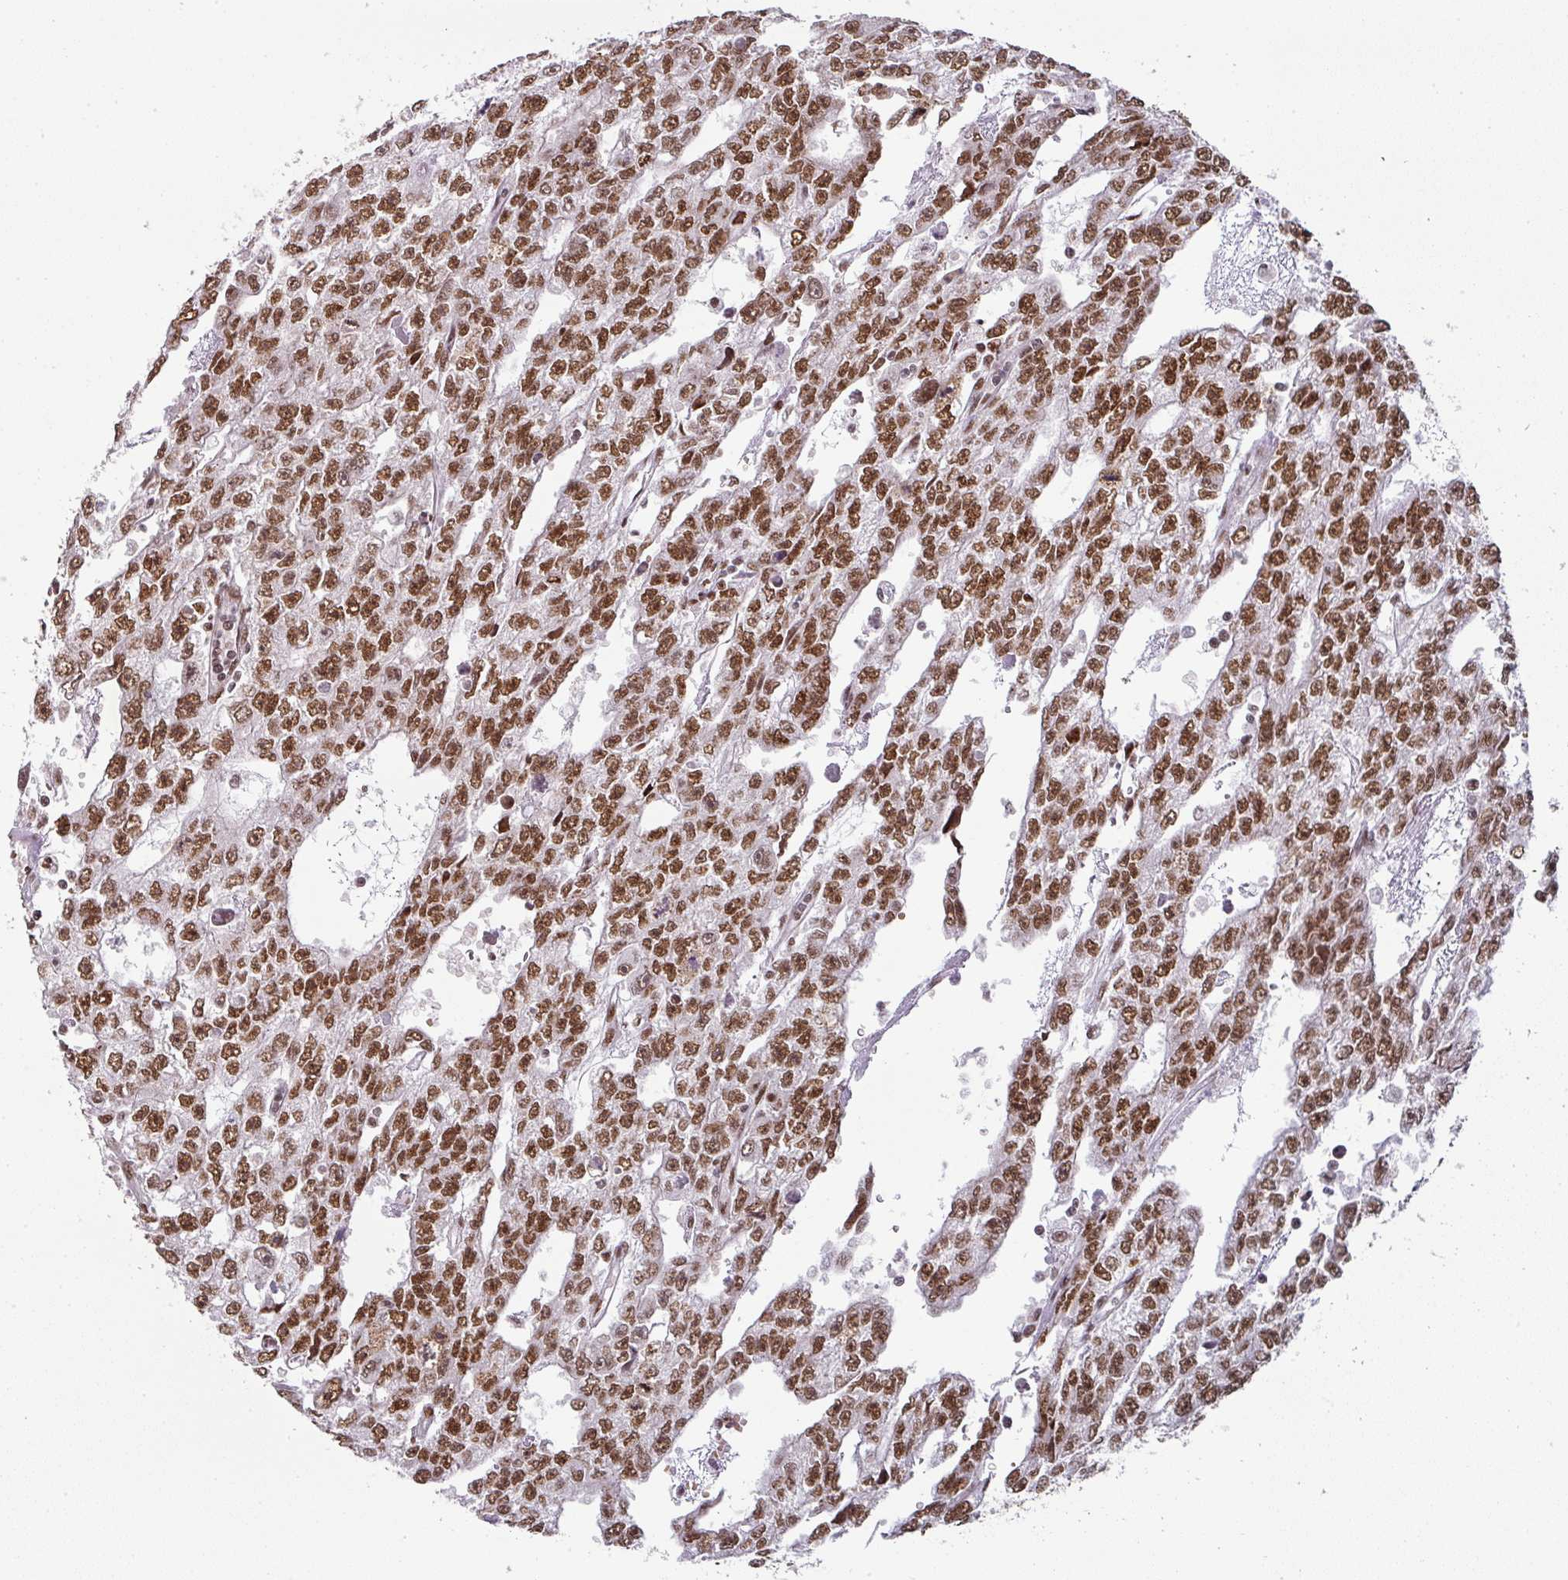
{"staining": {"intensity": "strong", "quantity": ">75%", "location": "nuclear"}, "tissue": "testis cancer", "cell_type": "Tumor cells", "image_type": "cancer", "snomed": [{"axis": "morphology", "description": "Carcinoma, Embryonal, NOS"}, {"axis": "topography", "description": "Testis"}], "caption": "Testis cancer tissue displays strong nuclear staining in approximately >75% of tumor cells, visualized by immunohistochemistry.", "gene": "NCOA5", "patient": {"sex": "male", "age": 20}}